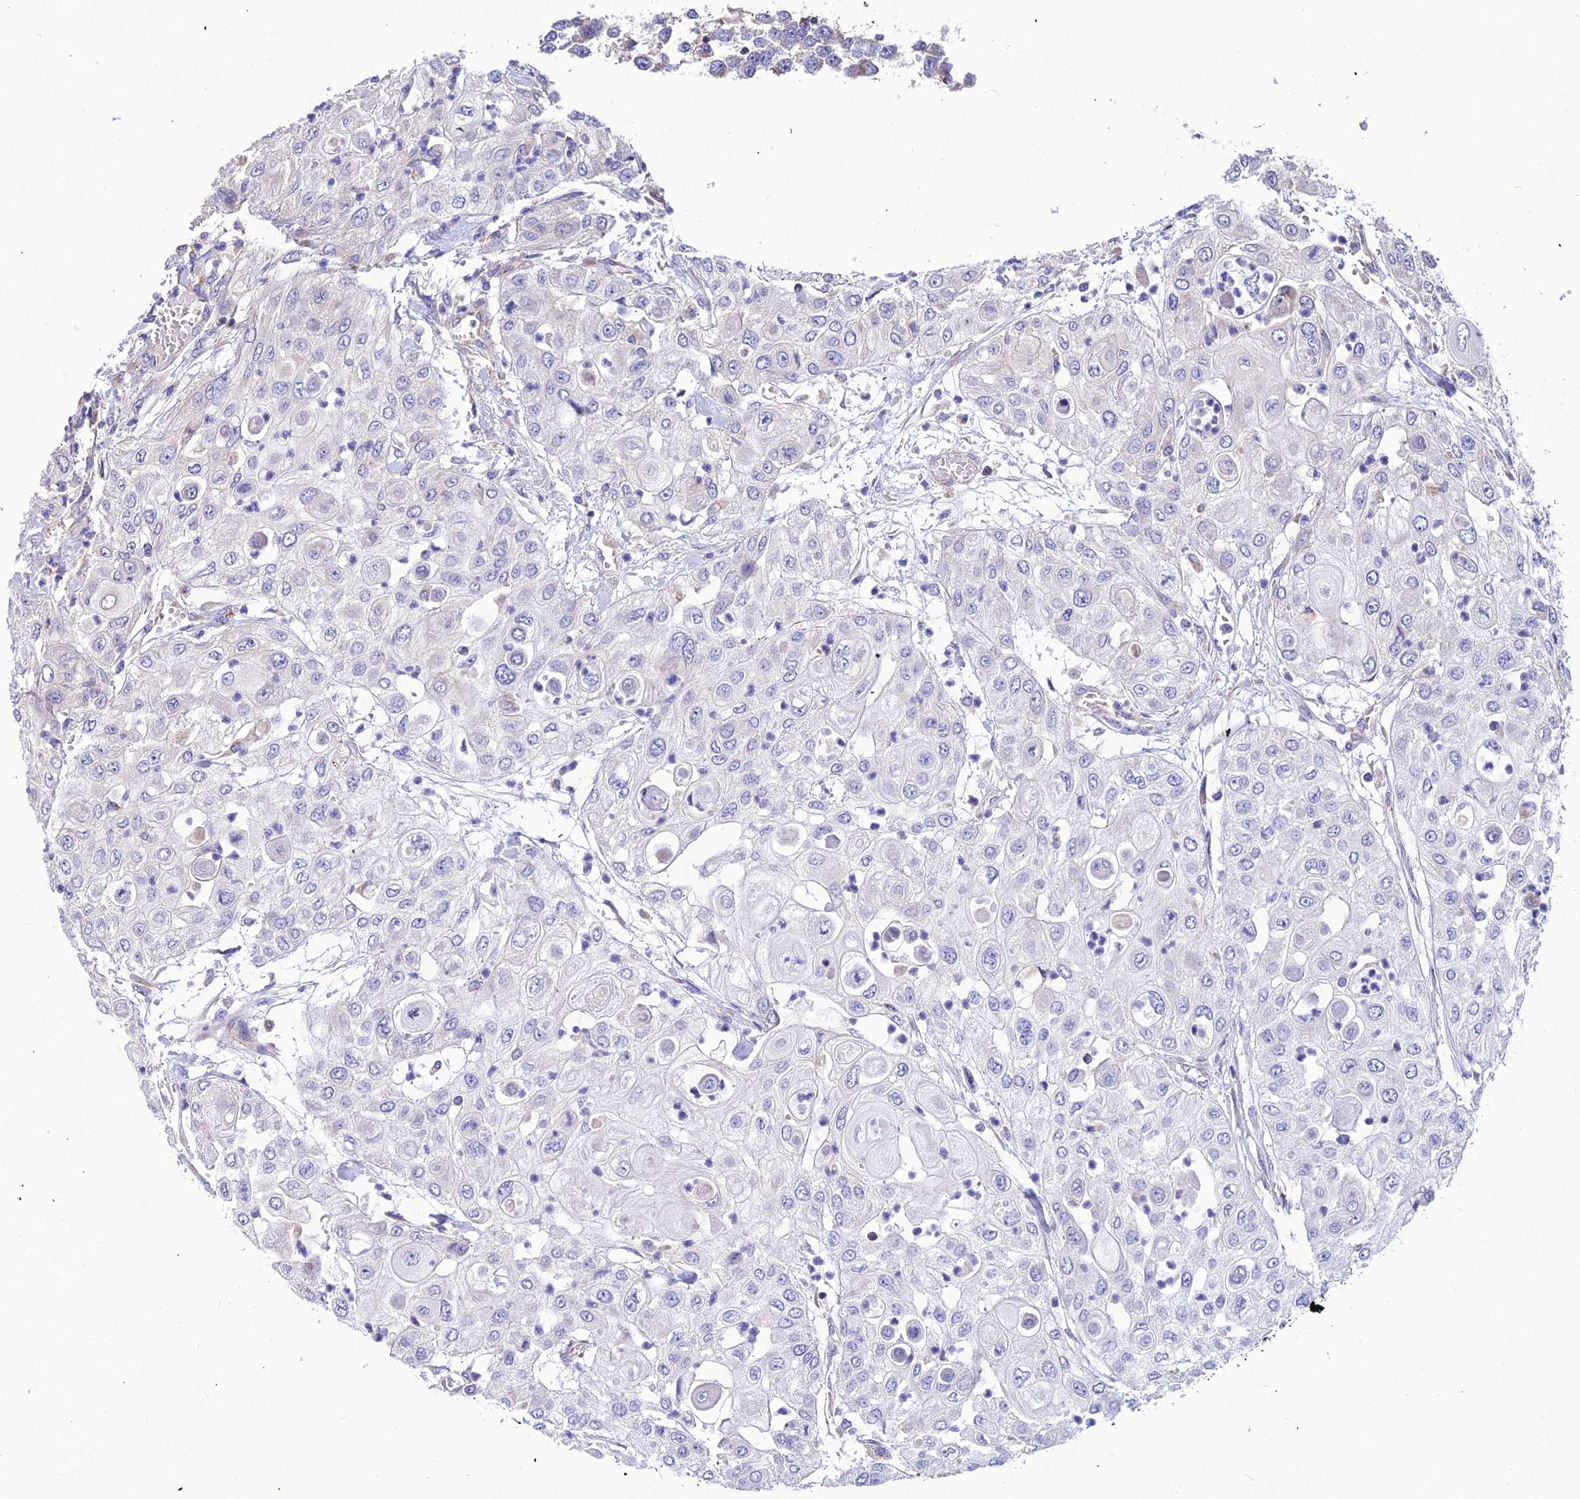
{"staining": {"intensity": "negative", "quantity": "none", "location": "none"}, "tissue": "urothelial cancer", "cell_type": "Tumor cells", "image_type": "cancer", "snomed": [{"axis": "morphology", "description": "Urothelial carcinoma, High grade"}, {"axis": "topography", "description": "Urinary bladder"}], "caption": "The IHC micrograph has no significant positivity in tumor cells of high-grade urothelial carcinoma tissue.", "gene": "ASPHD1", "patient": {"sex": "female", "age": 79}}